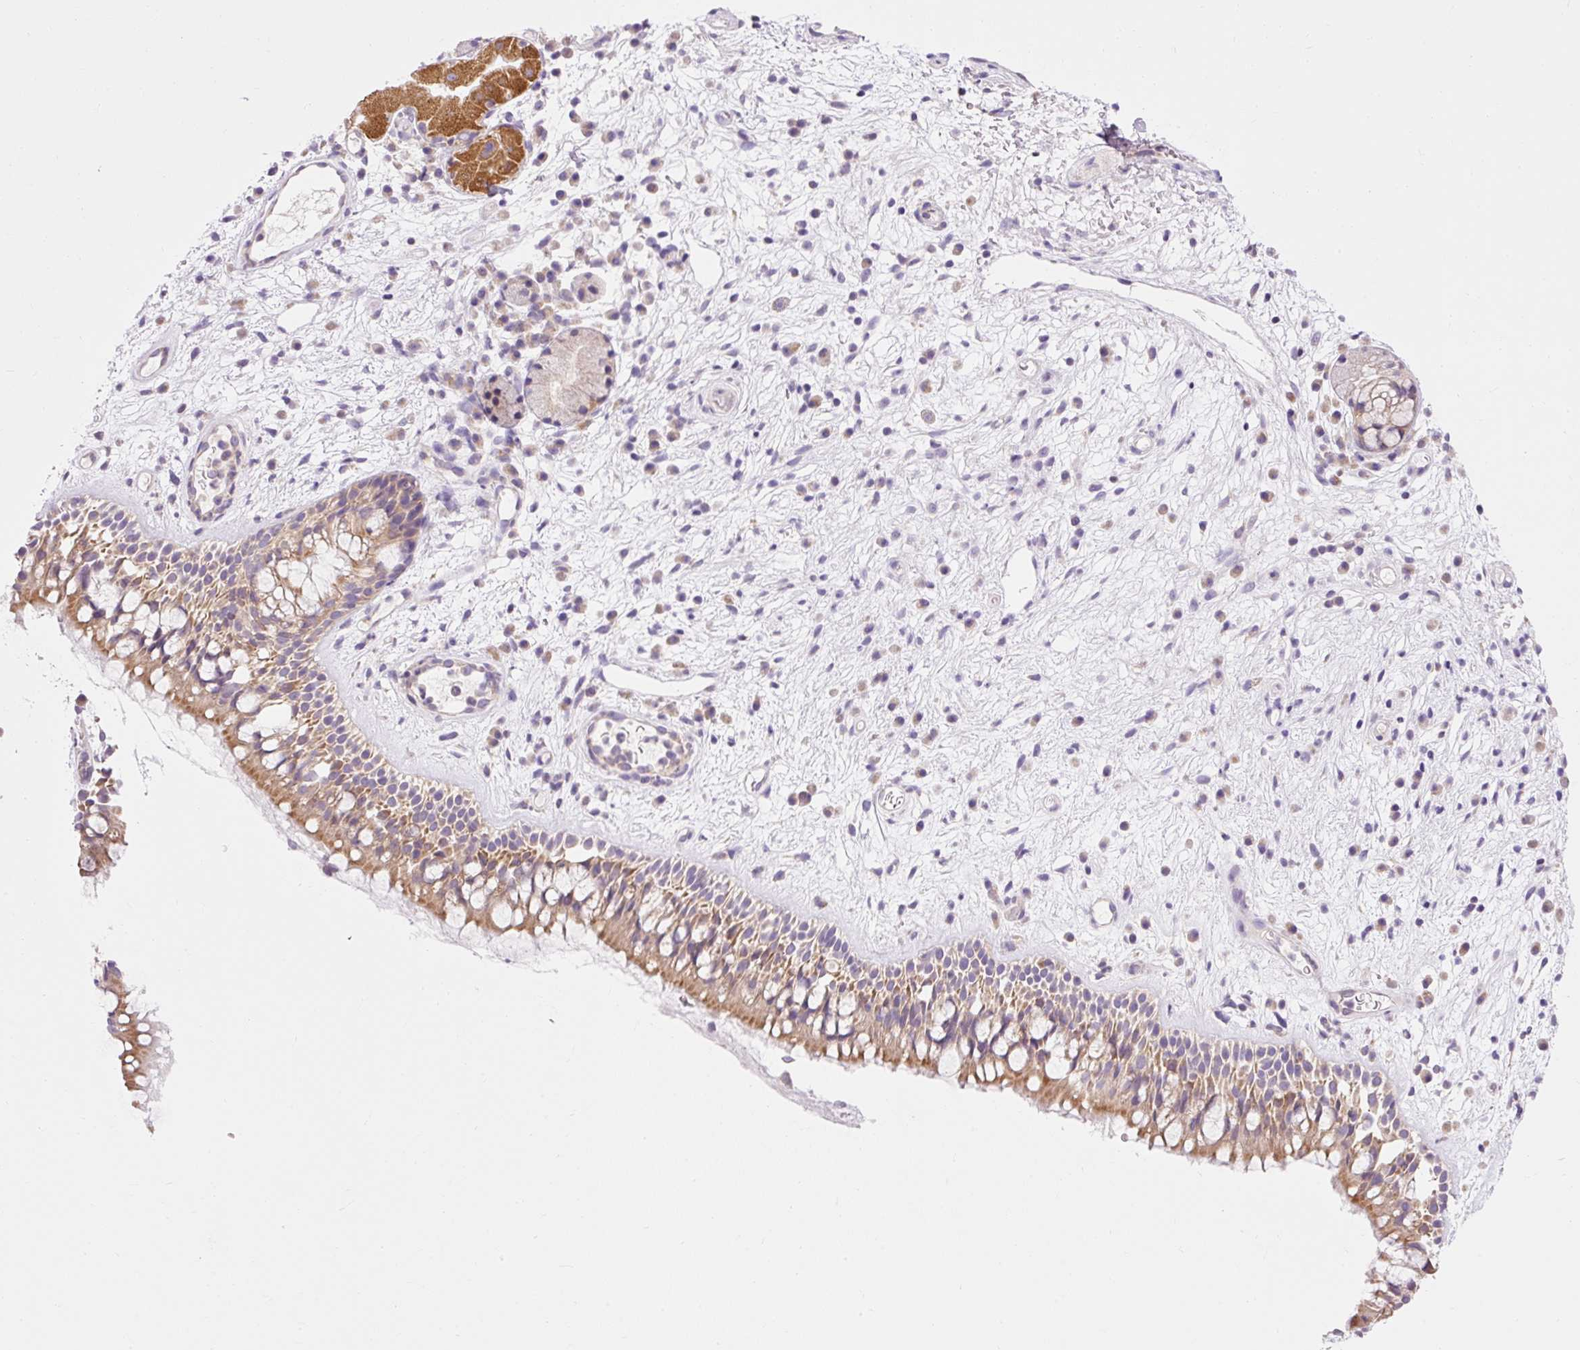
{"staining": {"intensity": "moderate", "quantity": ">75%", "location": "cytoplasmic/membranous"}, "tissue": "nasopharynx", "cell_type": "Respiratory epithelial cells", "image_type": "normal", "snomed": [{"axis": "morphology", "description": "Normal tissue, NOS"}, {"axis": "morphology", "description": "Inflammation, NOS"}, {"axis": "topography", "description": "Nasopharynx"}], "caption": "The image shows staining of normal nasopharynx, revealing moderate cytoplasmic/membranous protein expression (brown color) within respiratory epithelial cells. Immunohistochemistry stains the protein of interest in brown and the nuclei are stained blue.", "gene": "IMMT", "patient": {"sex": "male", "age": 54}}